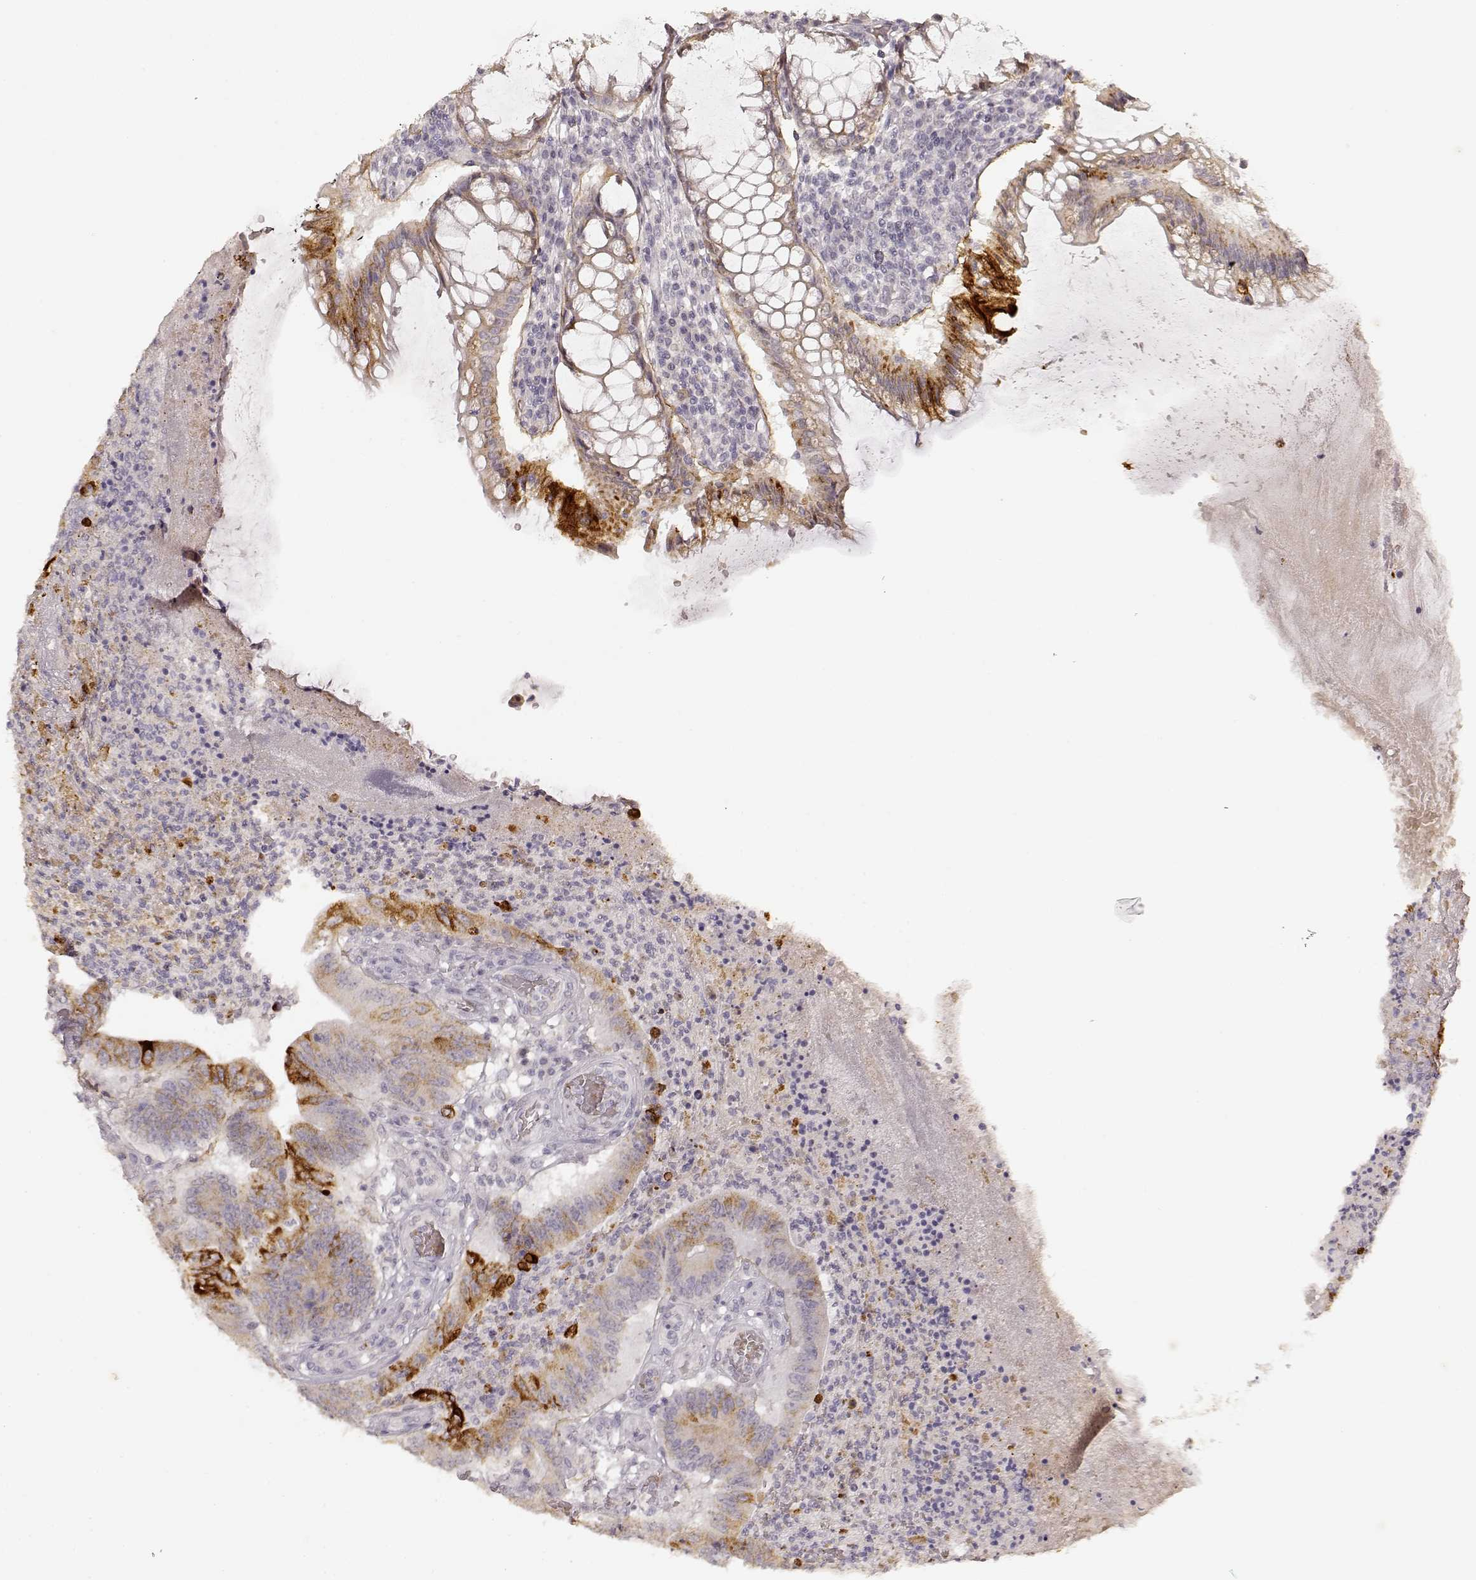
{"staining": {"intensity": "weak", "quantity": ">75%", "location": "cytoplasmic/membranous"}, "tissue": "colorectal cancer", "cell_type": "Tumor cells", "image_type": "cancer", "snomed": [{"axis": "morphology", "description": "Adenocarcinoma, NOS"}, {"axis": "topography", "description": "Colon"}], "caption": "Immunohistochemistry (DAB) staining of colorectal cancer demonstrates weak cytoplasmic/membranous protein expression in approximately >75% of tumor cells.", "gene": "LAMC2", "patient": {"sex": "female", "age": 70}}